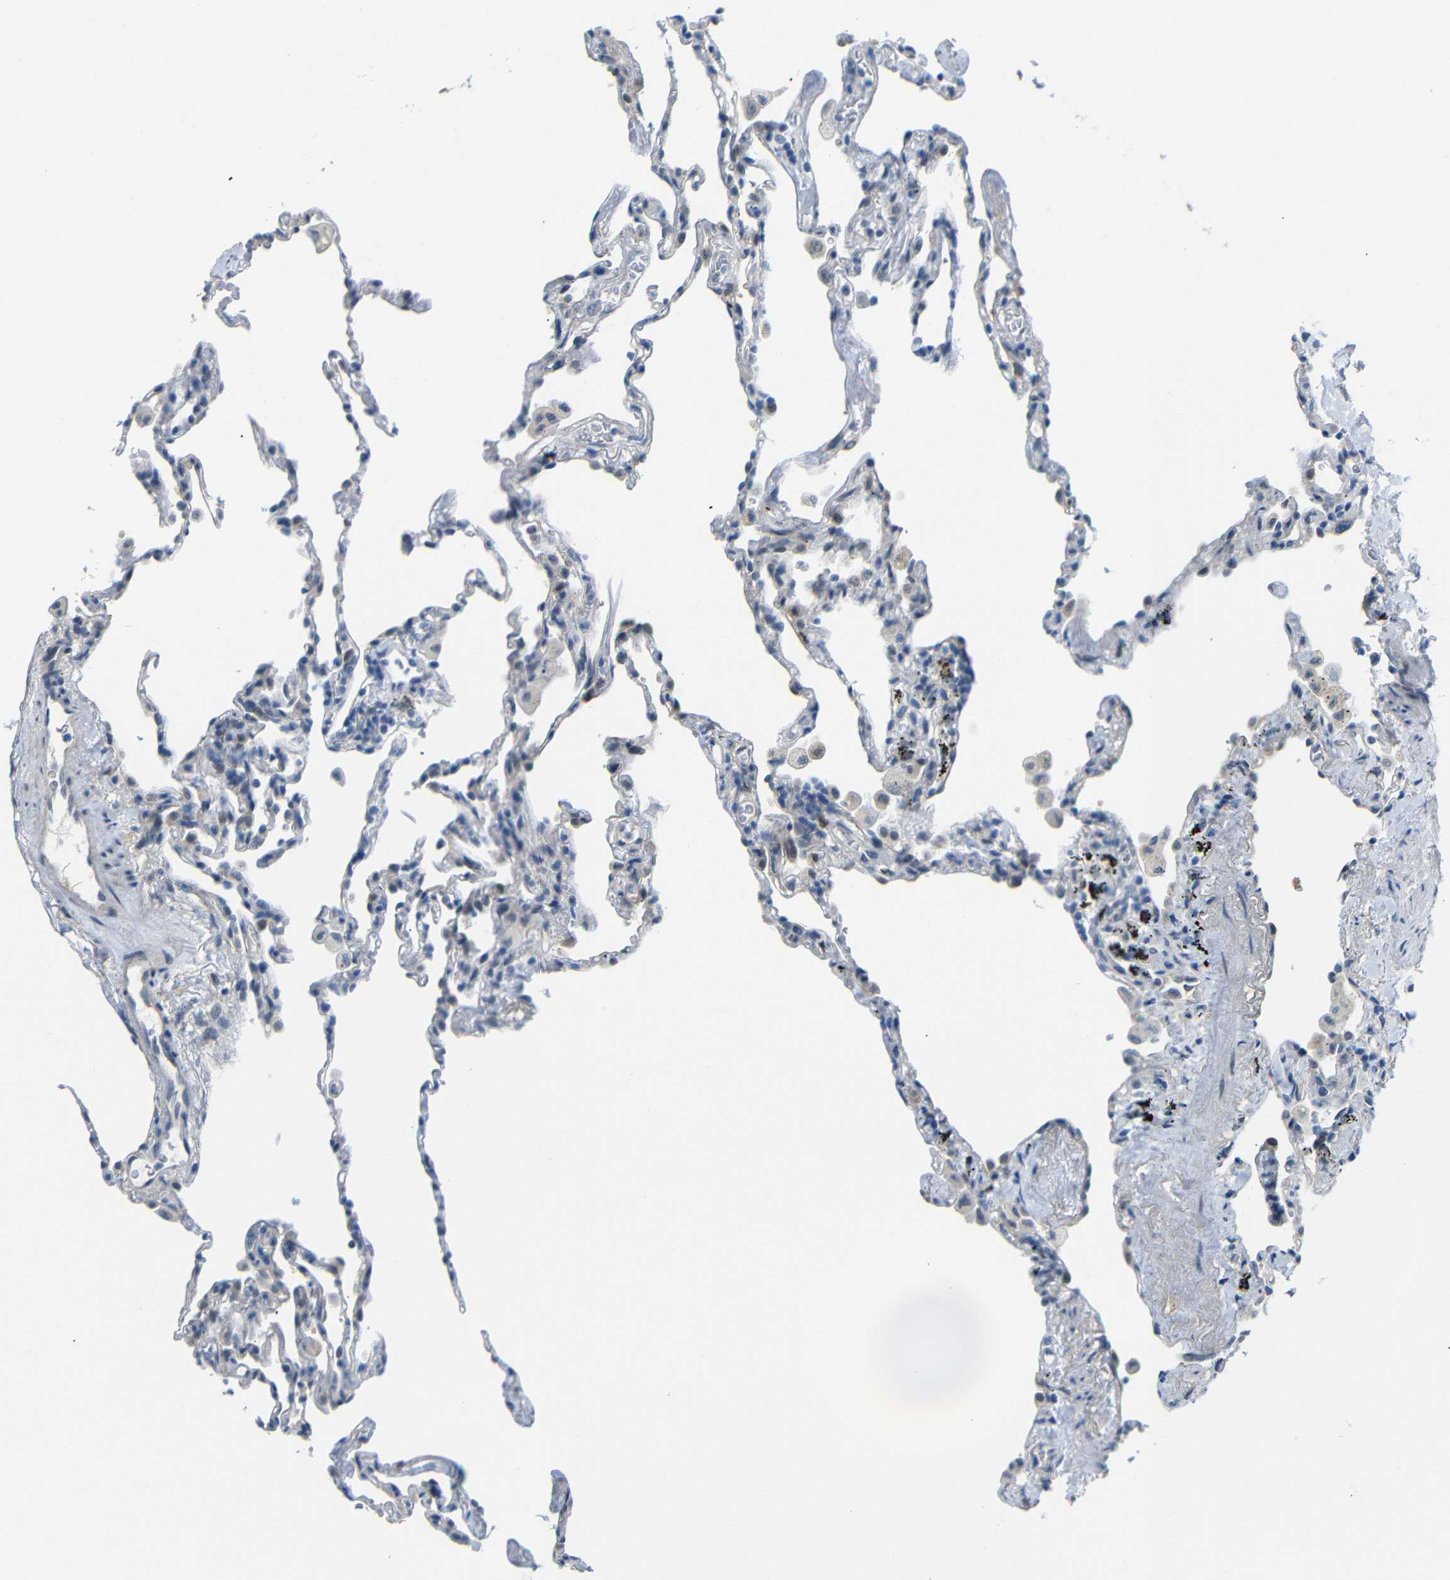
{"staining": {"intensity": "negative", "quantity": "none", "location": "none"}, "tissue": "lung", "cell_type": "Alveolar cells", "image_type": "normal", "snomed": [{"axis": "morphology", "description": "Normal tissue, NOS"}, {"axis": "topography", "description": "Lung"}], "caption": "Immunohistochemistry micrograph of normal lung stained for a protein (brown), which reveals no expression in alveolar cells.", "gene": "GPR158", "patient": {"sex": "male", "age": 59}}